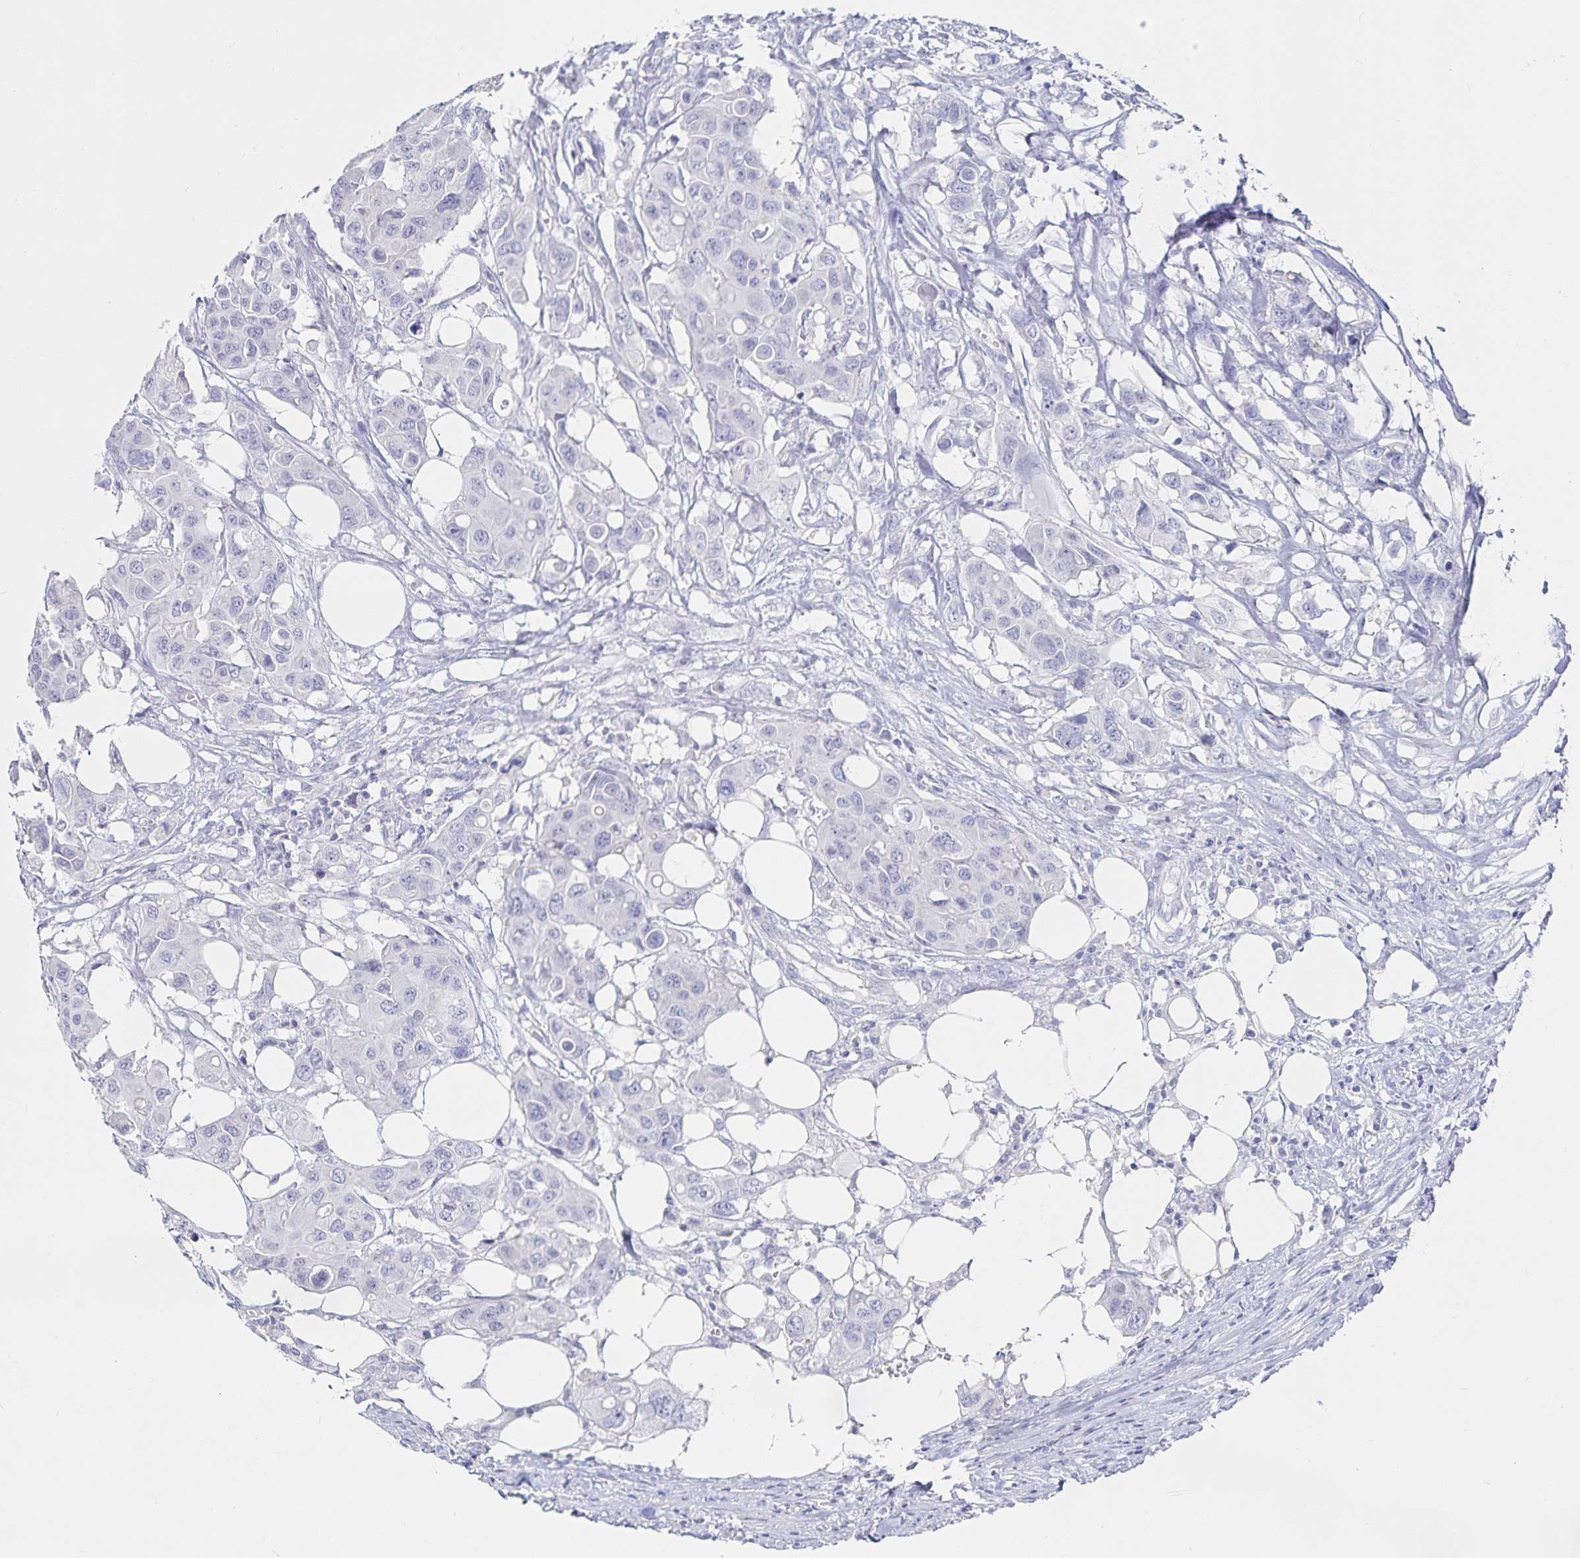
{"staining": {"intensity": "negative", "quantity": "none", "location": "none"}, "tissue": "colorectal cancer", "cell_type": "Tumor cells", "image_type": "cancer", "snomed": [{"axis": "morphology", "description": "Adenocarcinoma, NOS"}, {"axis": "topography", "description": "Colon"}], "caption": "Micrograph shows no significant protein expression in tumor cells of colorectal cancer (adenocarcinoma).", "gene": "SFTPA1", "patient": {"sex": "male", "age": 77}}